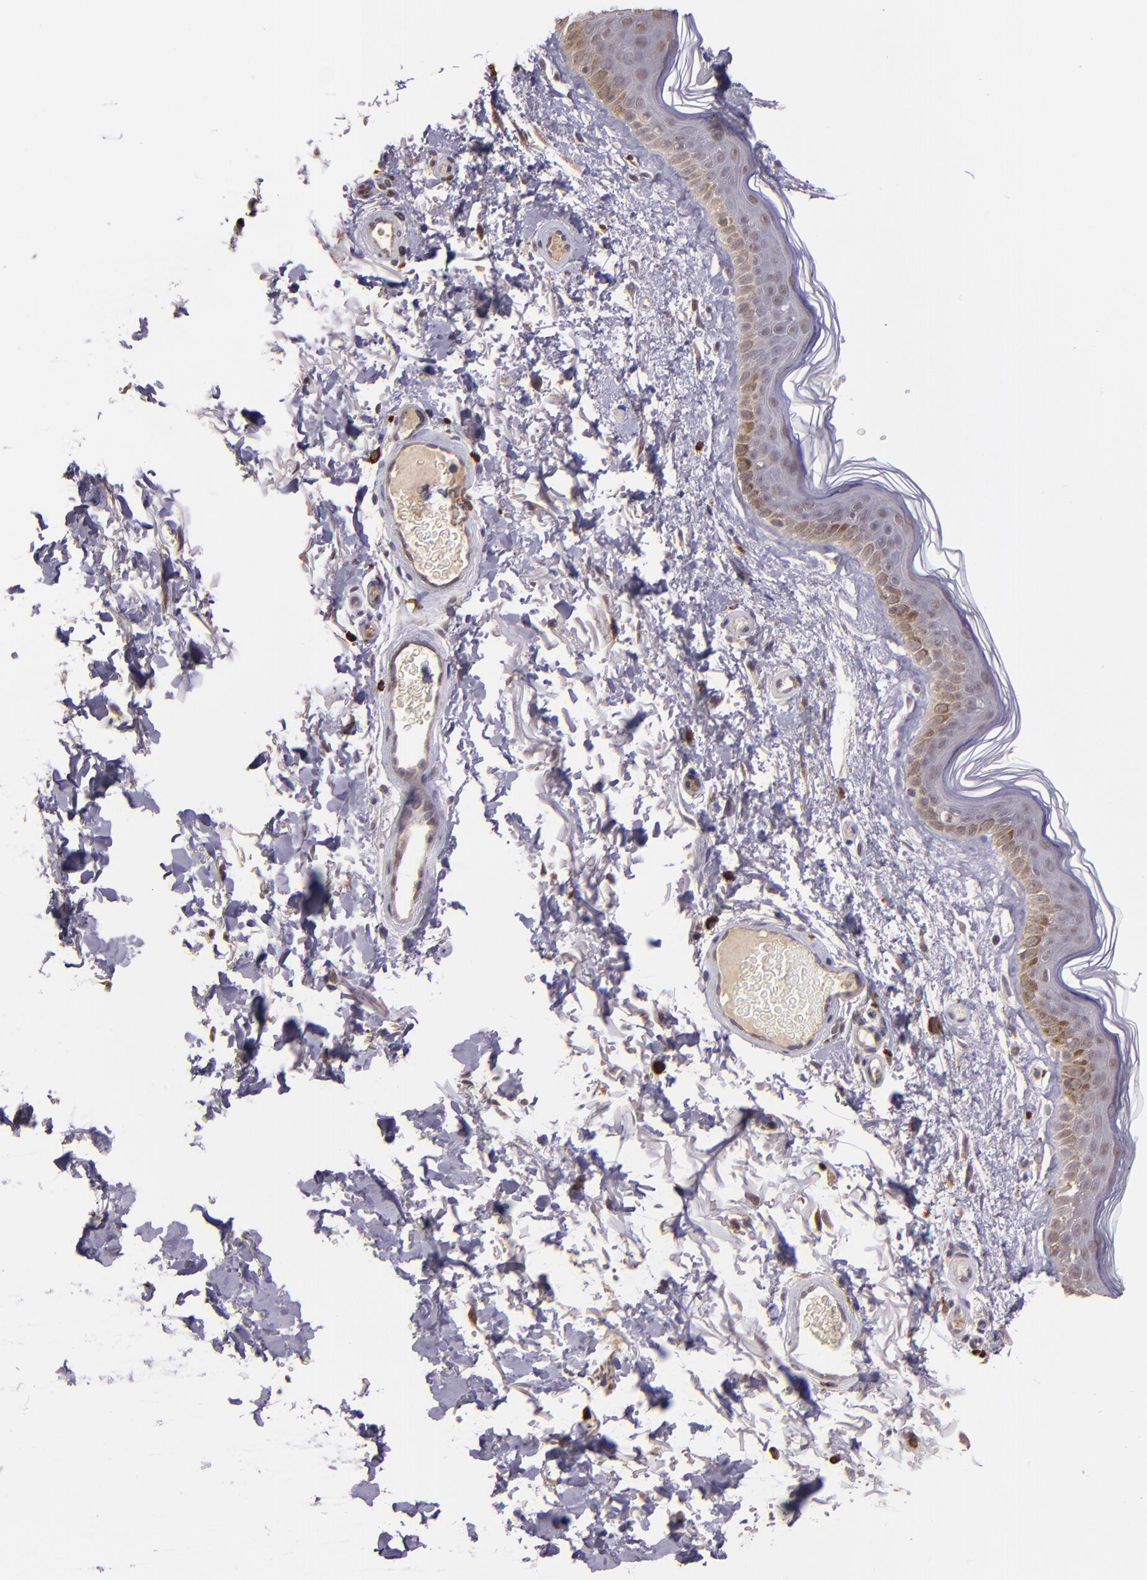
{"staining": {"intensity": "weak", "quantity": "25%-75%", "location": "cytoplasmic/membranous"}, "tissue": "skin", "cell_type": "Fibroblasts", "image_type": "normal", "snomed": [{"axis": "morphology", "description": "Normal tissue, NOS"}, {"axis": "topography", "description": "Skin"}], "caption": "Immunohistochemistry (DAB (3,3'-diaminobenzidine)) staining of benign skin exhibits weak cytoplasmic/membranous protein positivity in about 25%-75% of fibroblasts. (Stains: DAB (3,3'-diaminobenzidine) in brown, nuclei in blue, Microscopy: brightfield microscopy at high magnification).", "gene": "TAF7L", "patient": {"sex": "male", "age": 63}}